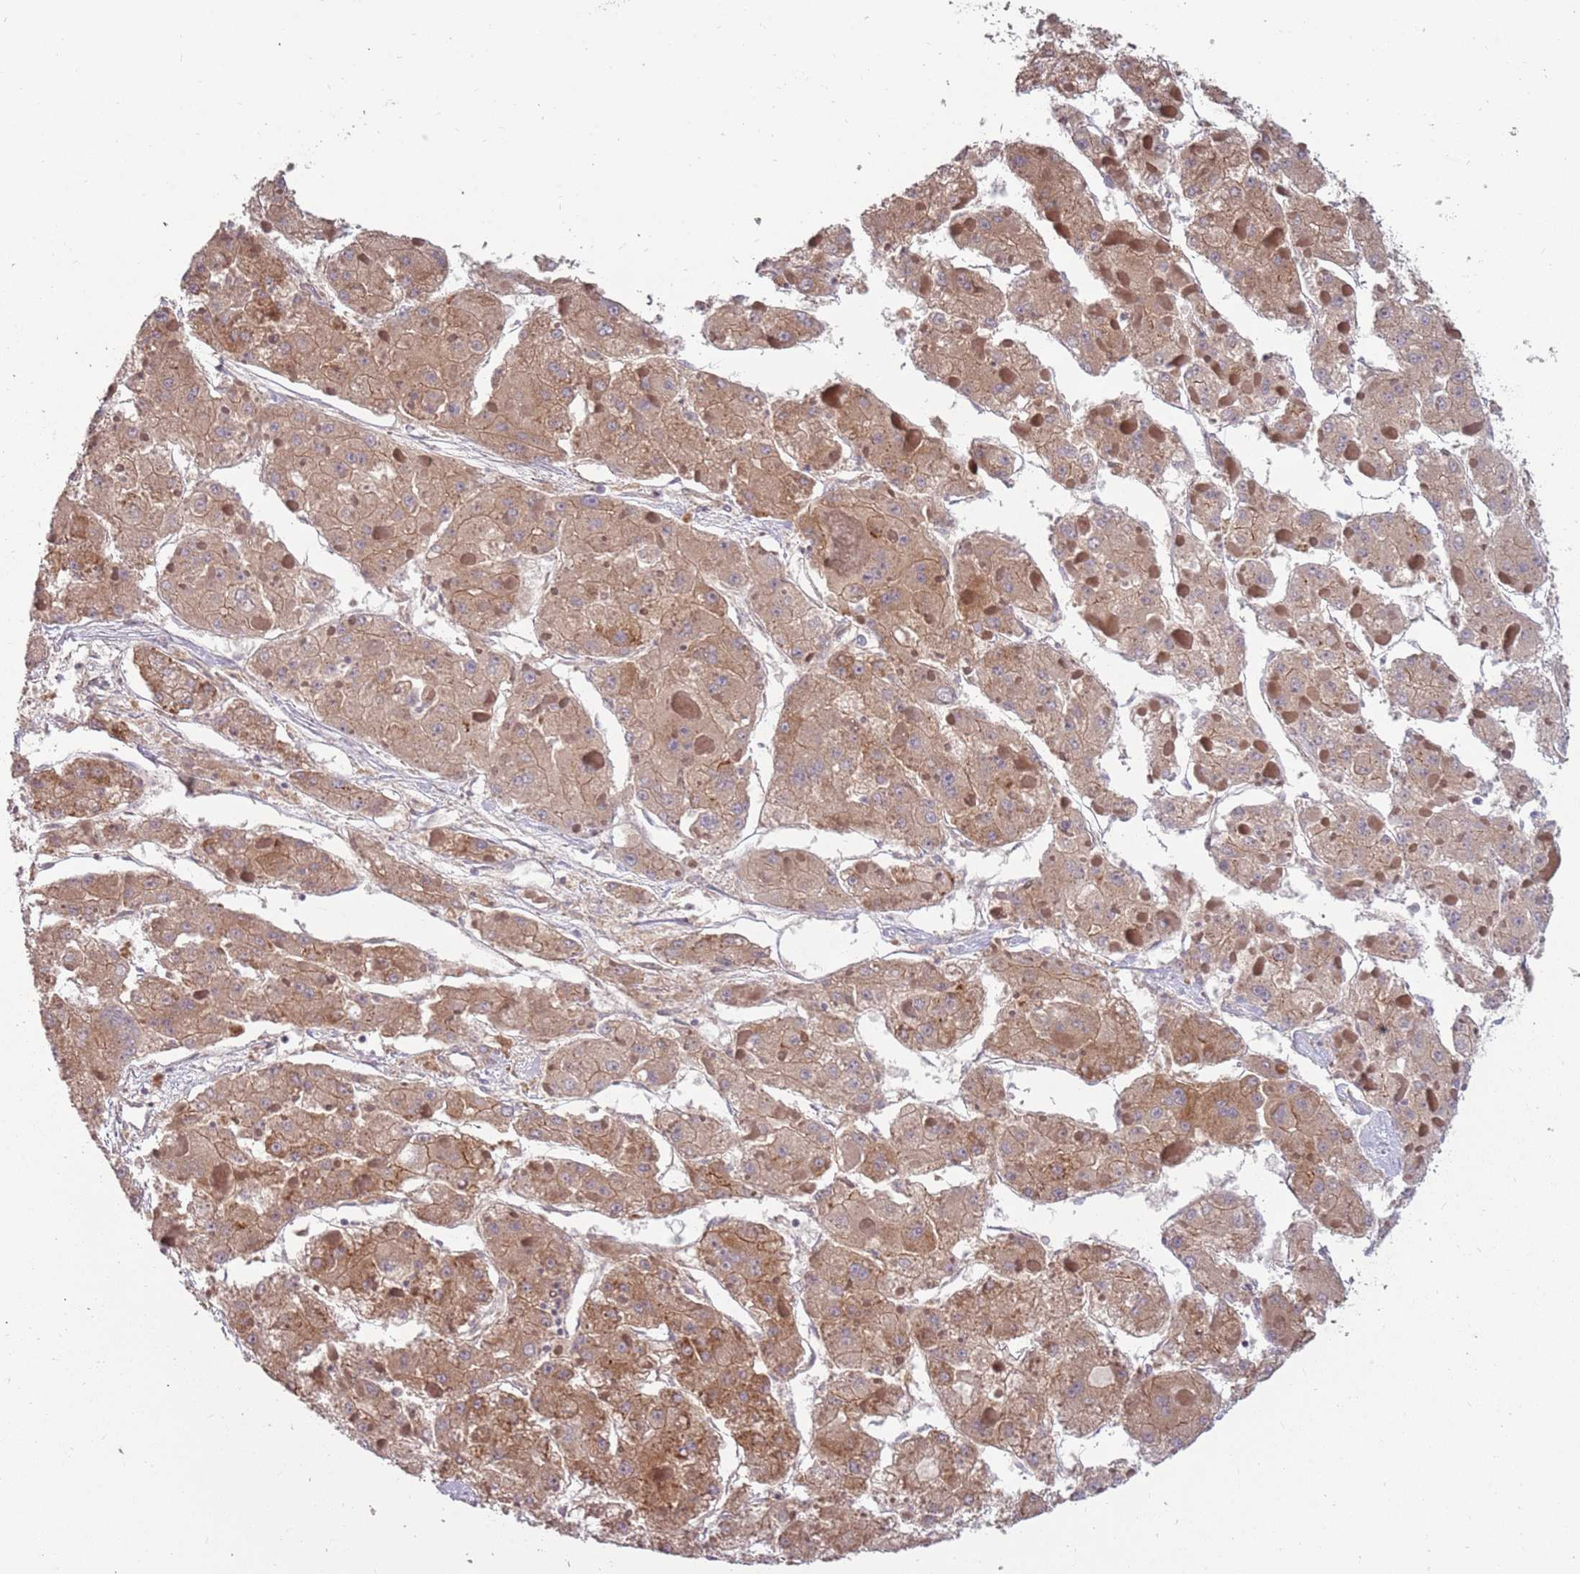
{"staining": {"intensity": "moderate", "quantity": ">75%", "location": "cytoplasmic/membranous"}, "tissue": "liver cancer", "cell_type": "Tumor cells", "image_type": "cancer", "snomed": [{"axis": "morphology", "description": "Carcinoma, Hepatocellular, NOS"}, {"axis": "topography", "description": "Liver"}], "caption": "Human liver hepatocellular carcinoma stained with a brown dye demonstrates moderate cytoplasmic/membranous positive positivity in approximately >75% of tumor cells.", "gene": "PLD6", "patient": {"sex": "female", "age": 73}}